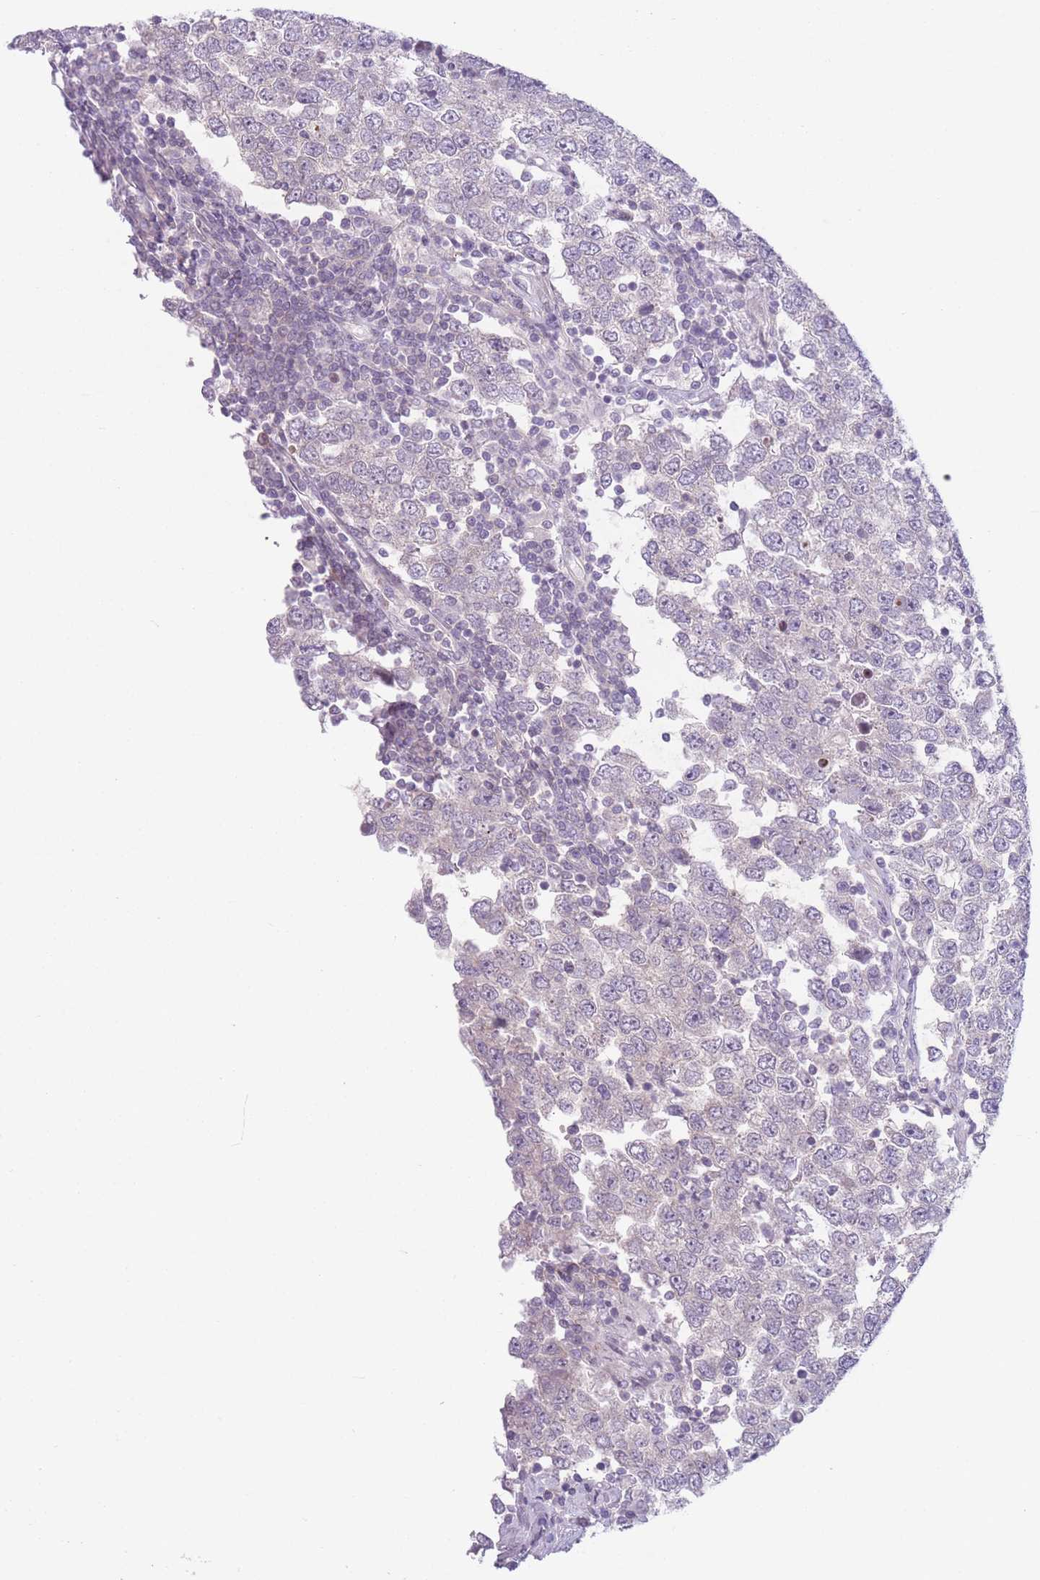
{"staining": {"intensity": "negative", "quantity": "none", "location": "none"}, "tissue": "testis cancer", "cell_type": "Tumor cells", "image_type": "cancer", "snomed": [{"axis": "morphology", "description": "Seminoma, NOS"}, {"axis": "morphology", "description": "Carcinoma, Embryonal, NOS"}, {"axis": "topography", "description": "Testis"}], "caption": "High power microscopy image of an immunohistochemistry (IHC) image of testis embryonal carcinoma, revealing no significant staining in tumor cells.", "gene": "ZNF439", "patient": {"sex": "male", "age": 28}}